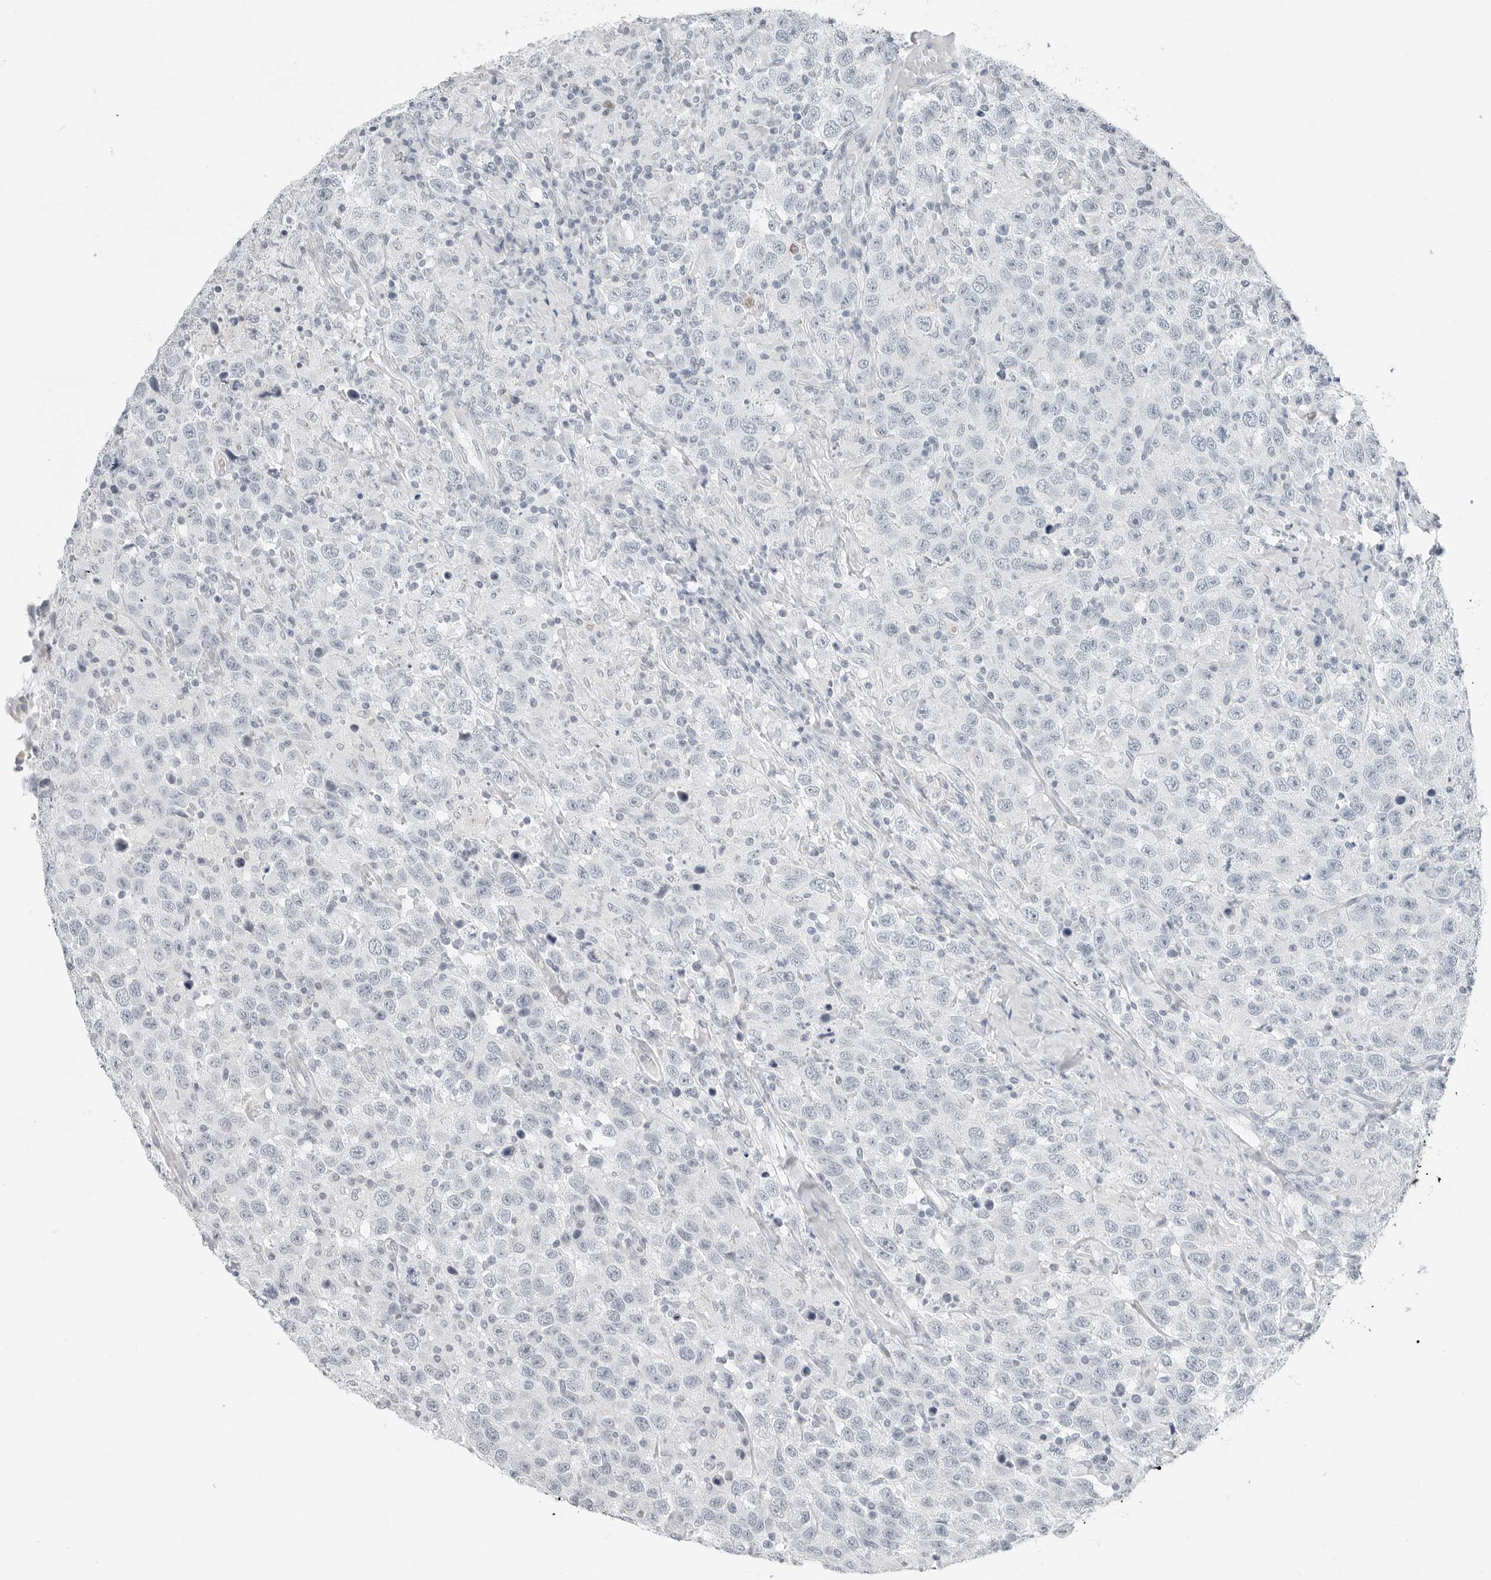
{"staining": {"intensity": "negative", "quantity": "none", "location": "none"}, "tissue": "testis cancer", "cell_type": "Tumor cells", "image_type": "cancer", "snomed": [{"axis": "morphology", "description": "Seminoma, NOS"}, {"axis": "topography", "description": "Testis"}], "caption": "A histopathology image of human testis seminoma is negative for staining in tumor cells.", "gene": "XIRP1", "patient": {"sex": "male", "age": 41}}